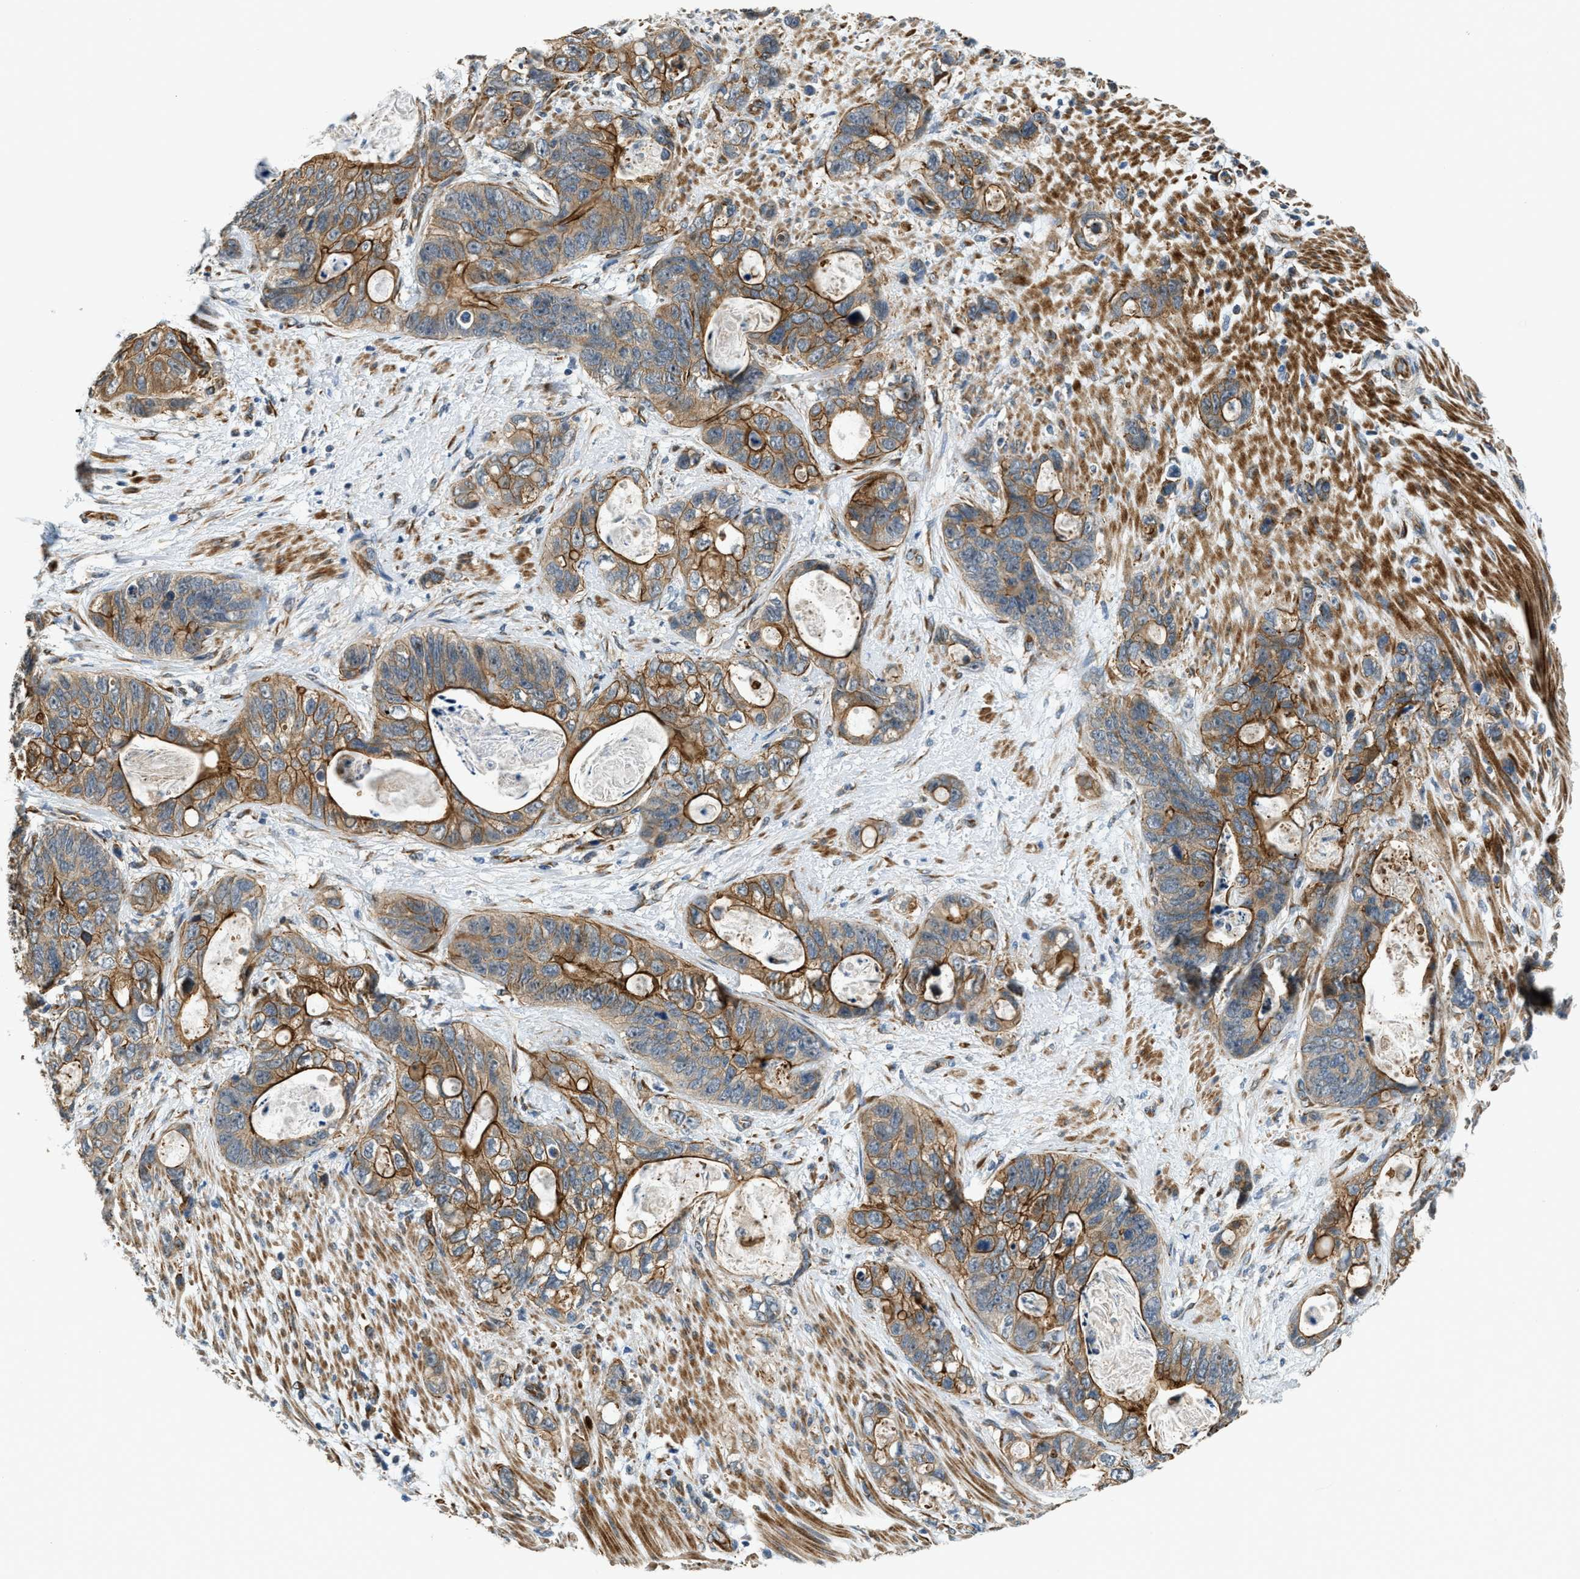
{"staining": {"intensity": "moderate", "quantity": ">75%", "location": "cytoplasmic/membranous"}, "tissue": "stomach cancer", "cell_type": "Tumor cells", "image_type": "cancer", "snomed": [{"axis": "morphology", "description": "Normal tissue, NOS"}, {"axis": "morphology", "description": "Adenocarcinoma, NOS"}, {"axis": "topography", "description": "Stomach"}], "caption": "Stomach cancer stained with a brown dye demonstrates moderate cytoplasmic/membranous positive positivity in about >75% of tumor cells.", "gene": "ALOX12", "patient": {"sex": "female", "age": 89}}